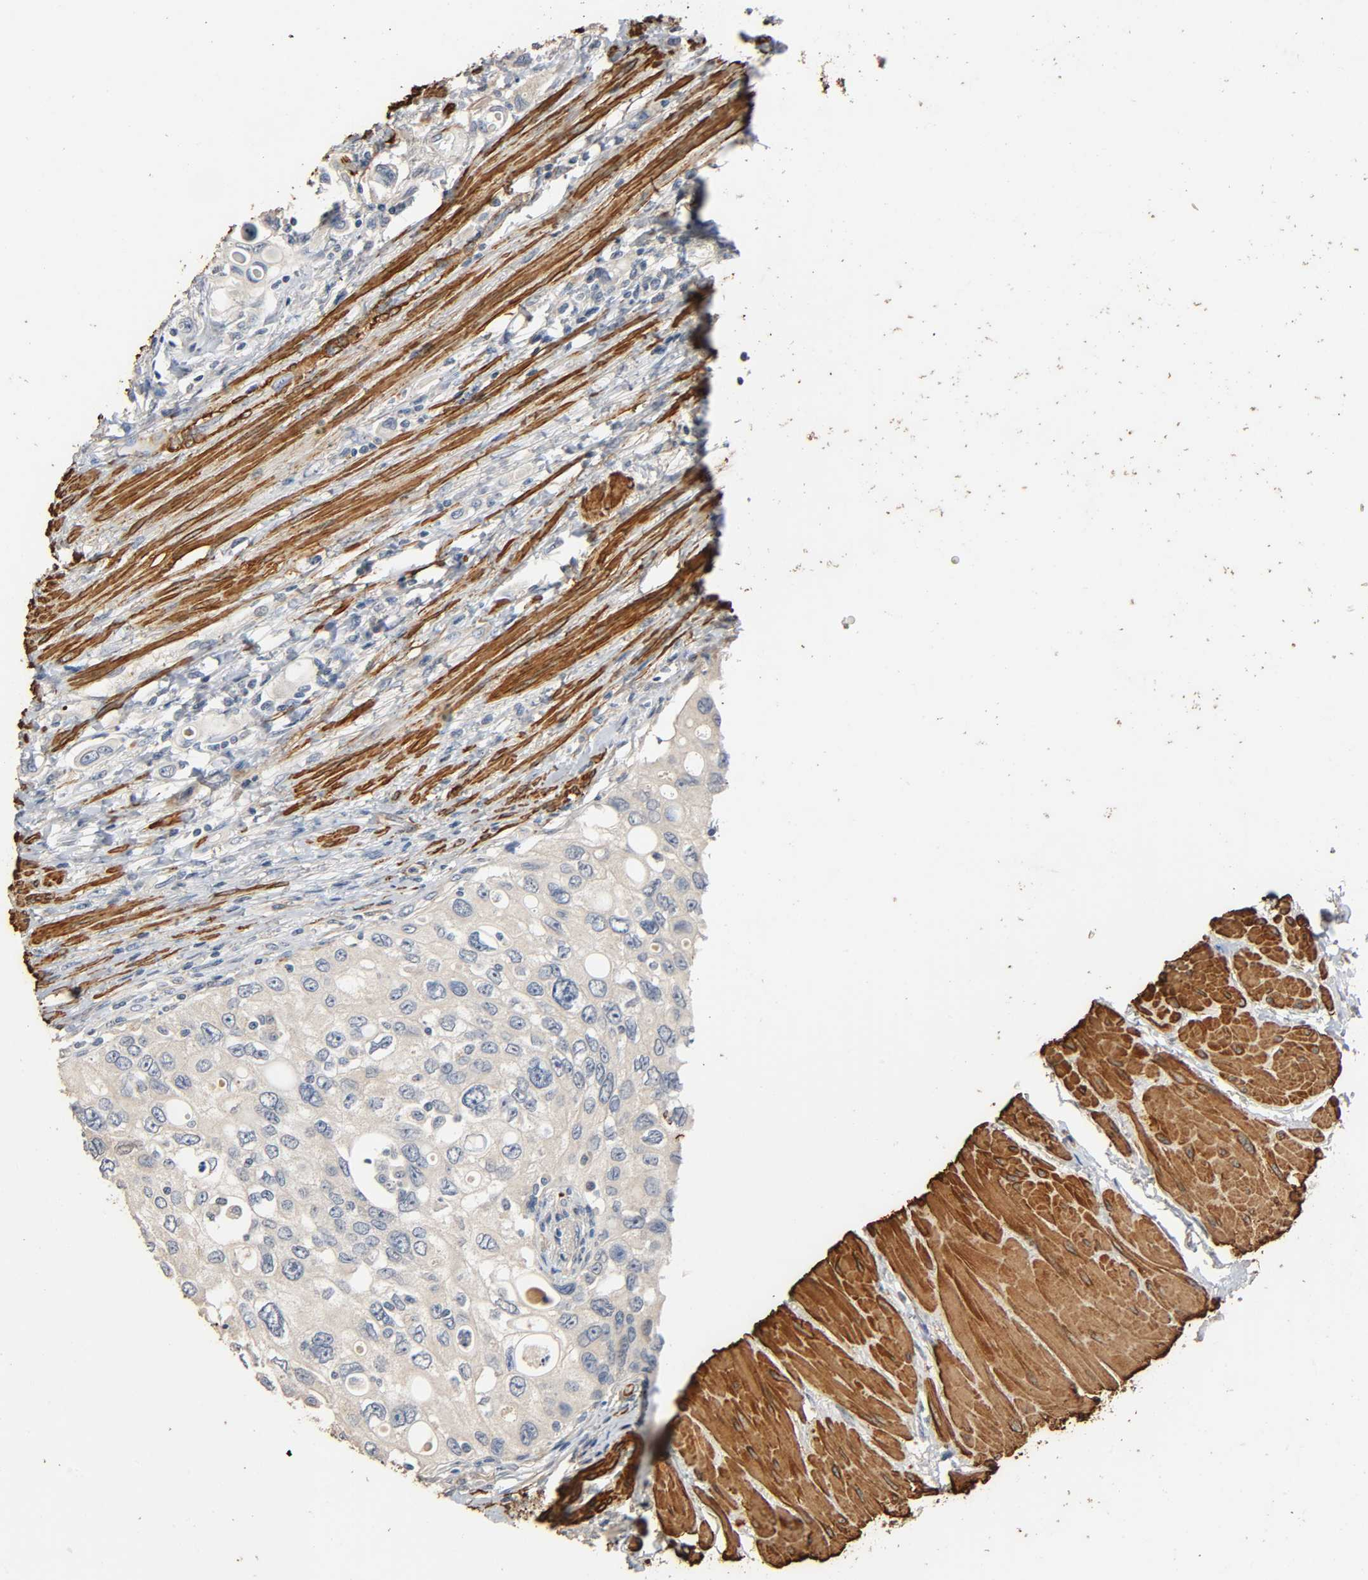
{"staining": {"intensity": "weak", "quantity": ">75%", "location": "cytoplasmic/membranous"}, "tissue": "urothelial cancer", "cell_type": "Tumor cells", "image_type": "cancer", "snomed": [{"axis": "morphology", "description": "Urothelial carcinoma, High grade"}, {"axis": "topography", "description": "Urinary bladder"}], "caption": "This image displays immunohistochemistry (IHC) staining of human urothelial cancer, with low weak cytoplasmic/membranous positivity in approximately >75% of tumor cells.", "gene": "GSTA3", "patient": {"sex": "female", "age": 56}}